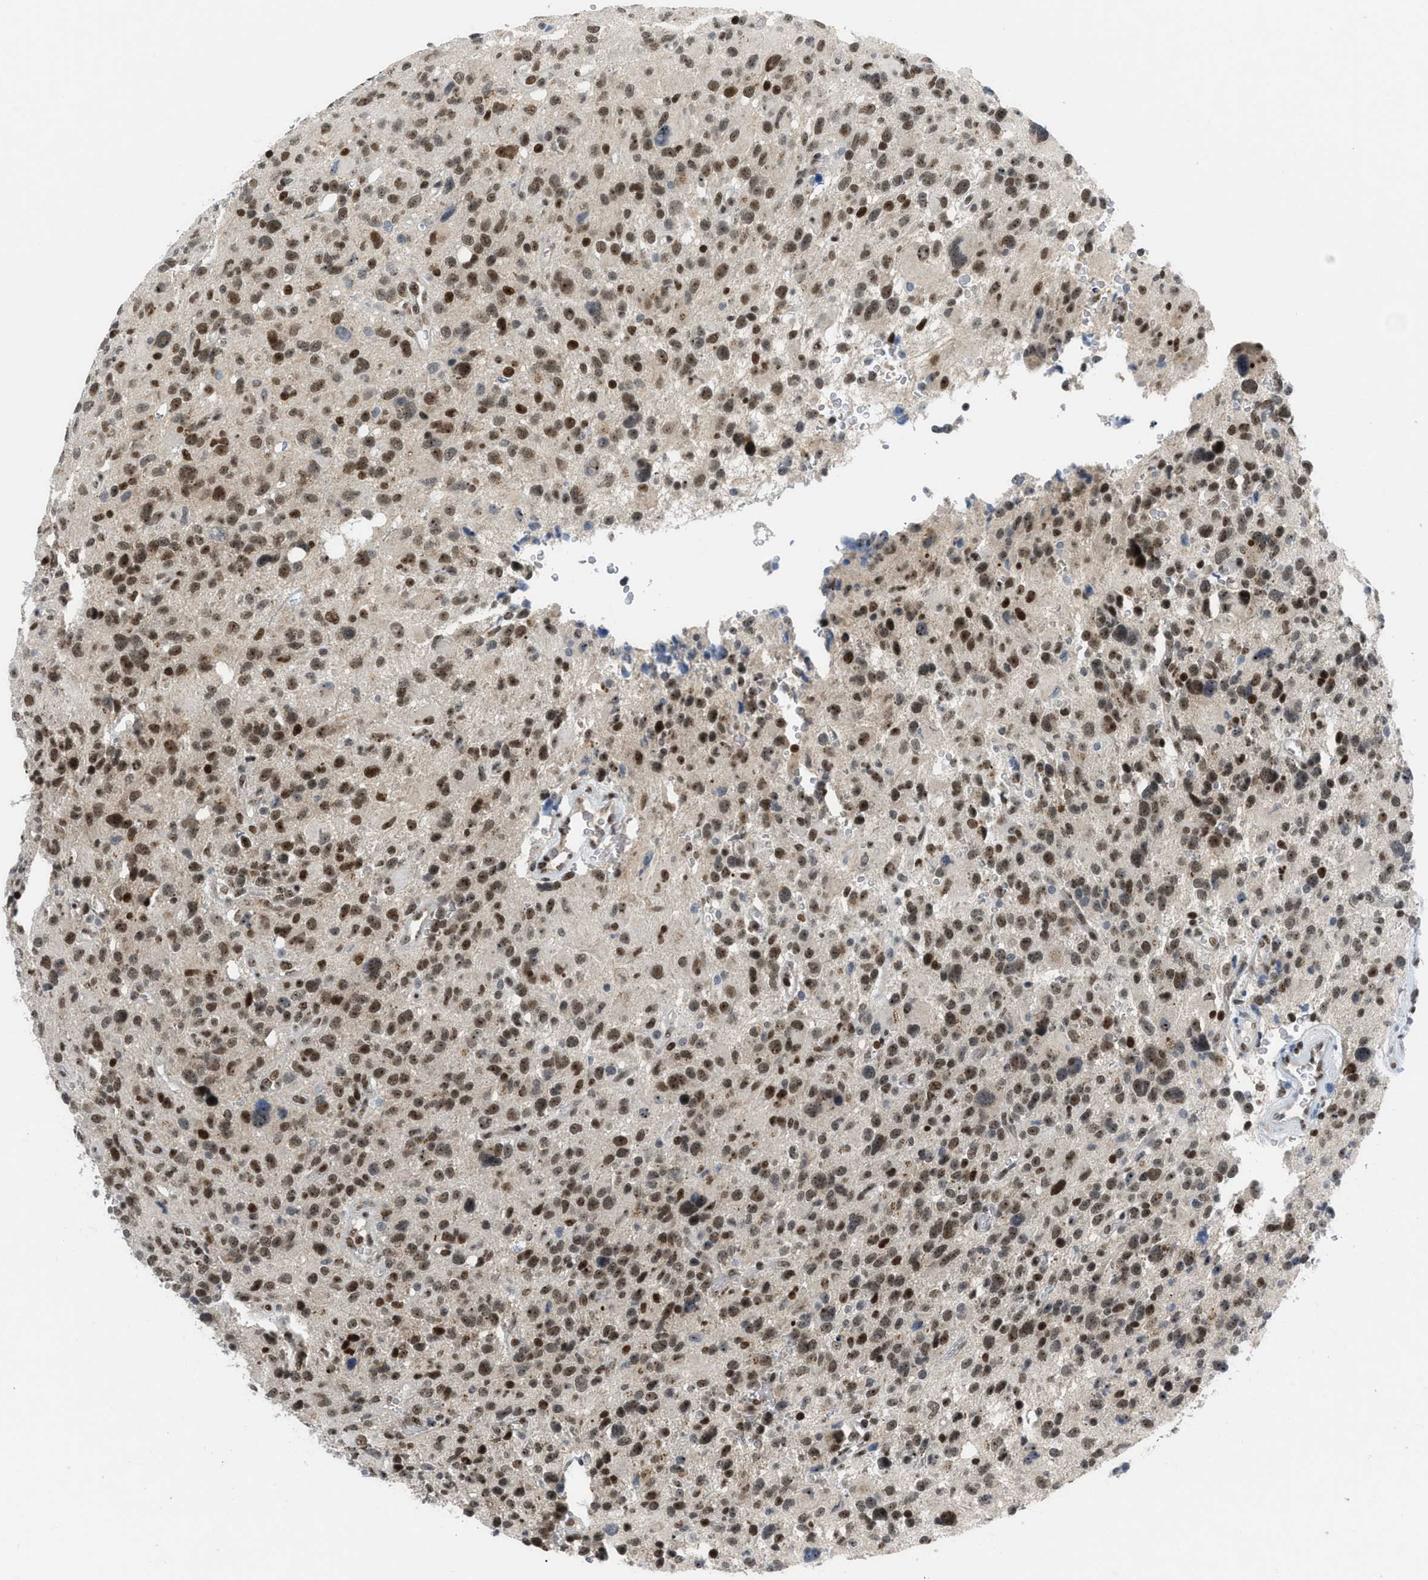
{"staining": {"intensity": "strong", "quantity": "25%-75%", "location": "nuclear"}, "tissue": "glioma", "cell_type": "Tumor cells", "image_type": "cancer", "snomed": [{"axis": "morphology", "description": "Glioma, malignant, High grade"}, {"axis": "topography", "description": "Brain"}], "caption": "This is an image of immunohistochemistry (IHC) staining of glioma, which shows strong staining in the nuclear of tumor cells.", "gene": "RAD51B", "patient": {"sex": "male", "age": 48}}